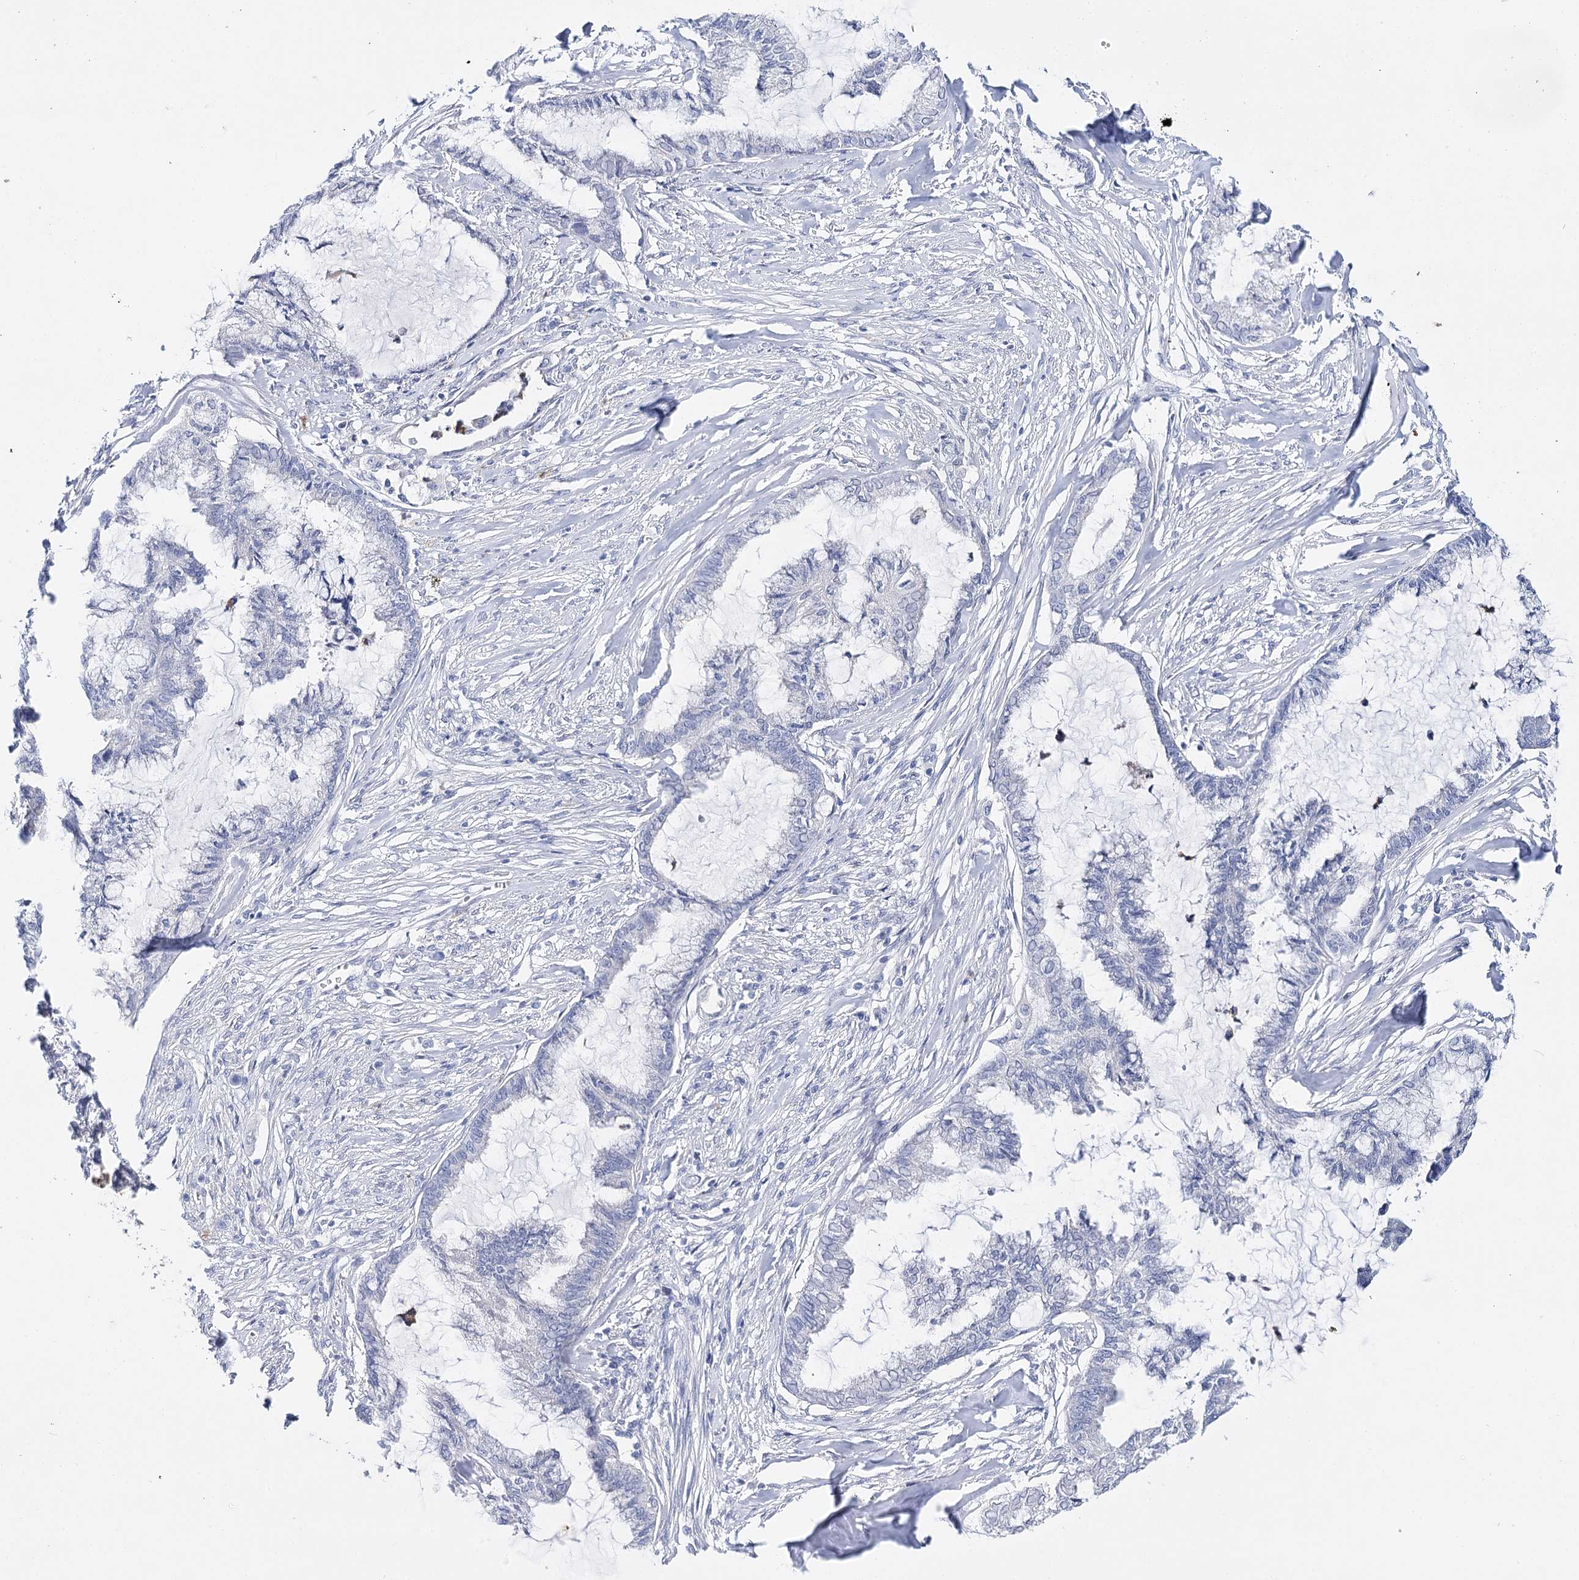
{"staining": {"intensity": "negative", "quantity": "none", "location": "none"}, "tissue": "endometrial cancer", "cell_type": "Tumor cells", "image_type": "cancer", "snomed": [{"axis": "morphology", "description": "Adenocarcinoma, NOS"}, {"axis": "topography", "description": "Endometrium"}], "caption": "High magnification brightfield microscopy of endometrial adenocarcinoma stained with DAB (brown) and counterstained with hematoxylin (blue): tumor cells show no significant staining. (DAB immunohistochemistry (IHC), high magnification).", "gene": "CEACAM8", "patient": {"sex": "female", "age": 86}}